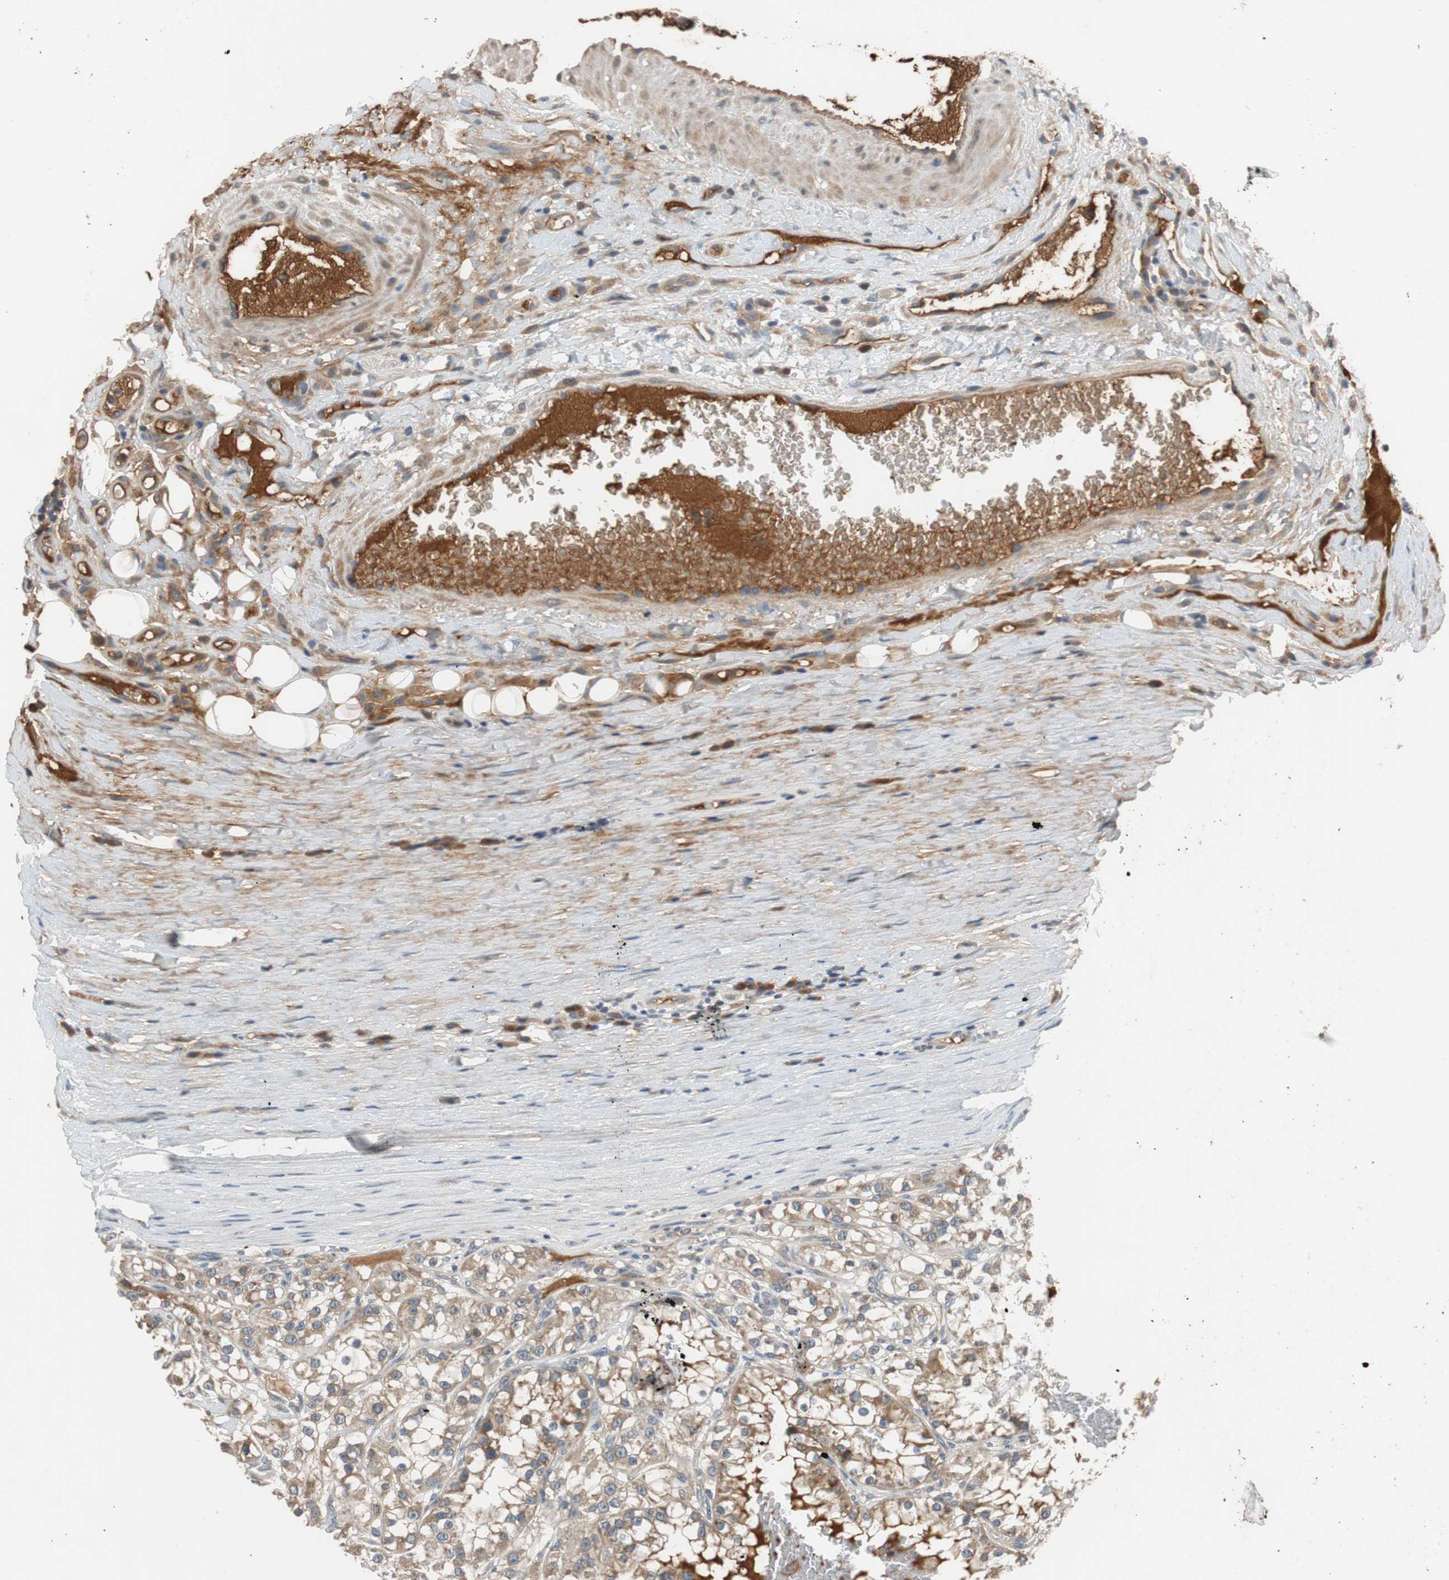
{"staining": {"intensity": "weak", "quantity": ">75%", "location": "cytoplasmic/membranous"}, "tissue": "renal cancer", "cell_type": "Tumor cells", "image_type": "cancer", "snomed": [{"axis": "morphology", "description": "Adenocarcinoma, NOS"}, {"axis": "topography", "description": "Kidney"}], "caption": "Immunohistochemical staining of human adenocarcinoma (renal) demonstrates low levels of weak cytoplasmic/membranous protein expression in about >75% of tumor cells.", "gene": "C4A", "patient": {"sex": "female", "age": 52}}